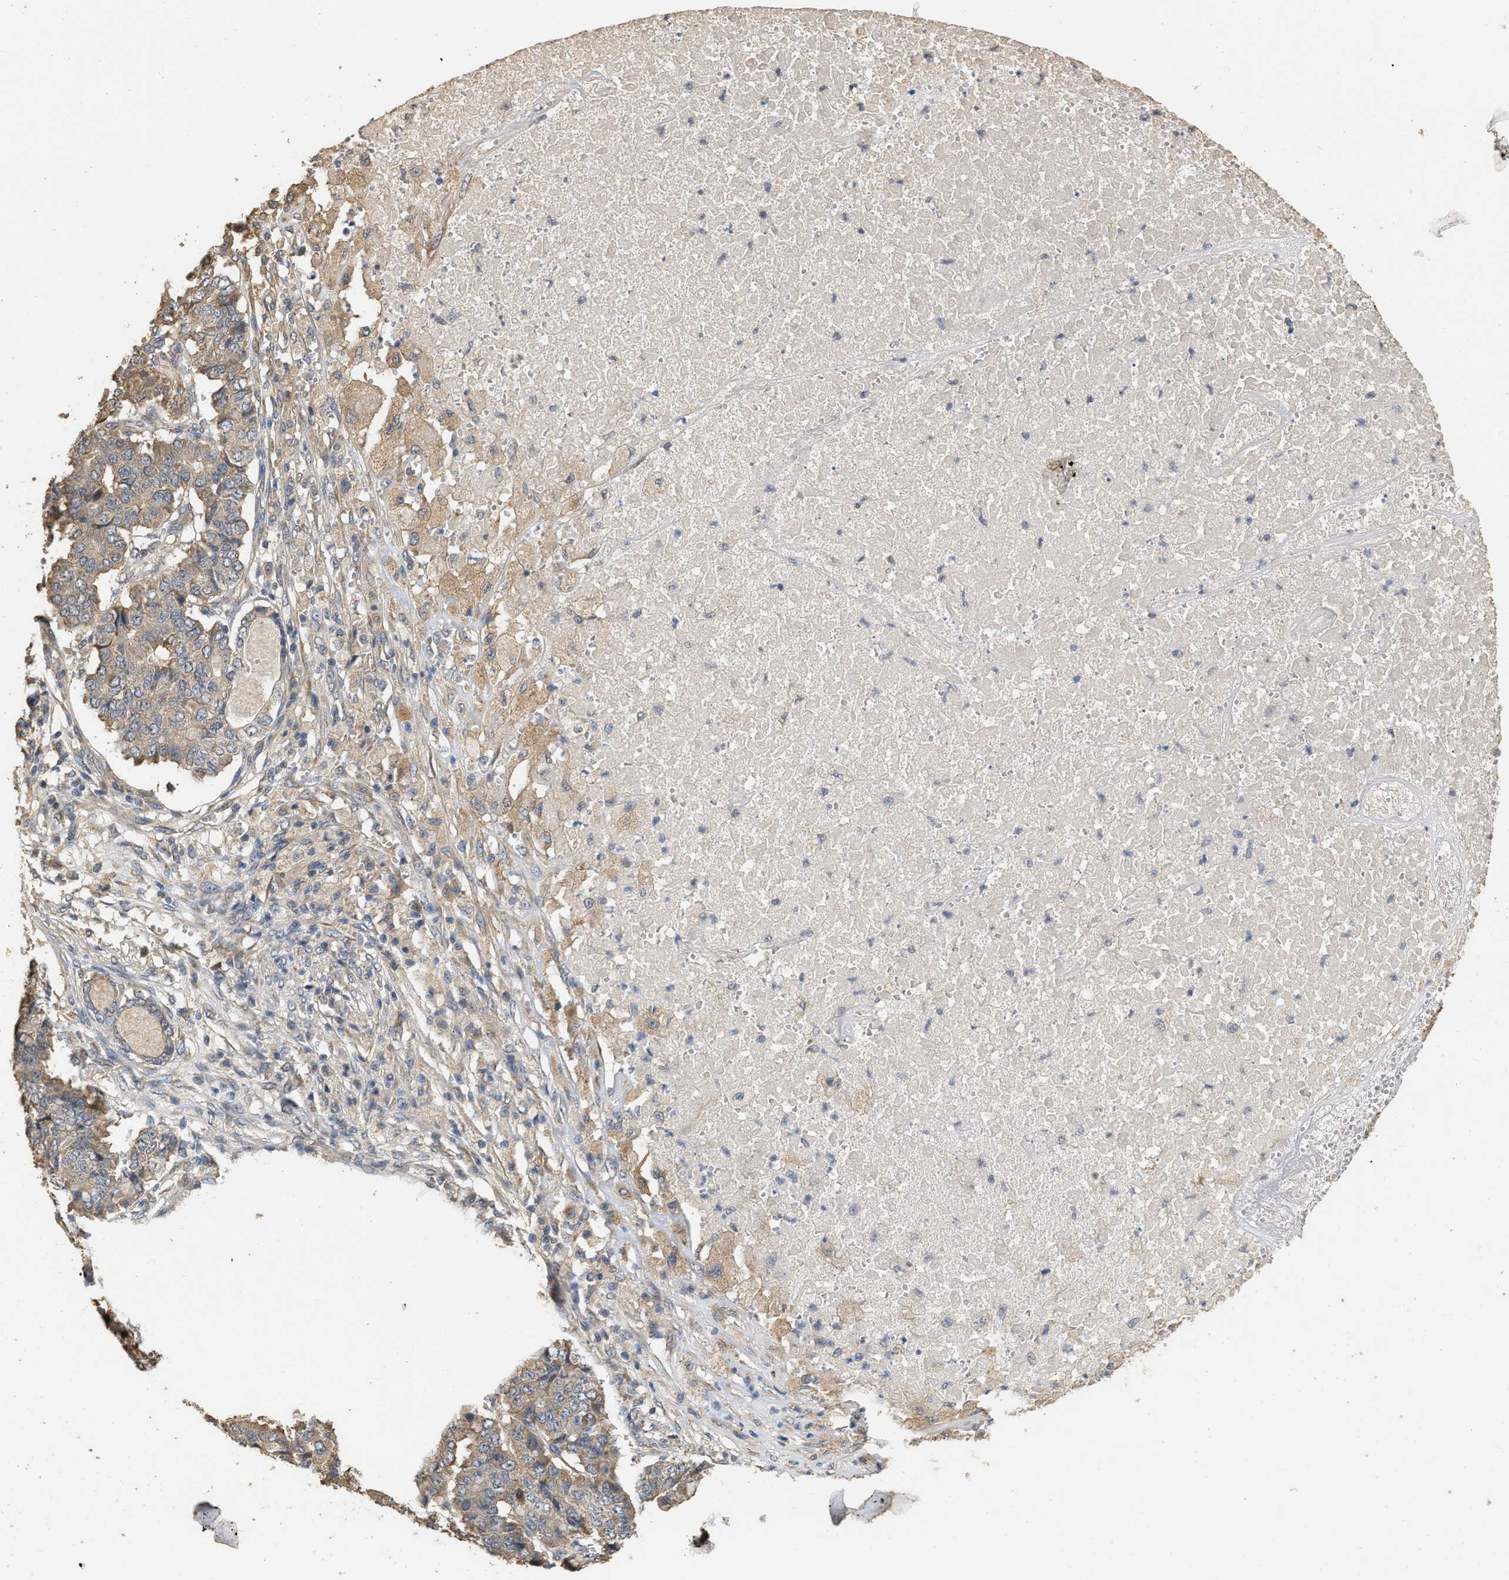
{"staining": {"intensity": "weak", "quantity": "<25%", "location": "cytoplasmic/membranous"}, "tissue": "pancreatic cancer", "cell_type": "Tumor cells", "image_type": "cancer", "snomed": [{"axis": "morphology", "description": "Adenocarcinoma, NOS"}, {"axis": "topography", "description": "Pancreas"}], "caption": "High magnification brightfield microscopy of pancreatic cancer stained with DAB (3,3'-diaminobenzidine) (brown) and counterstained with hematoxylin (blue): tumor cells show no significant expression.", "gene": "NCS1", "patient": {"sex": "male", "age": 50}}